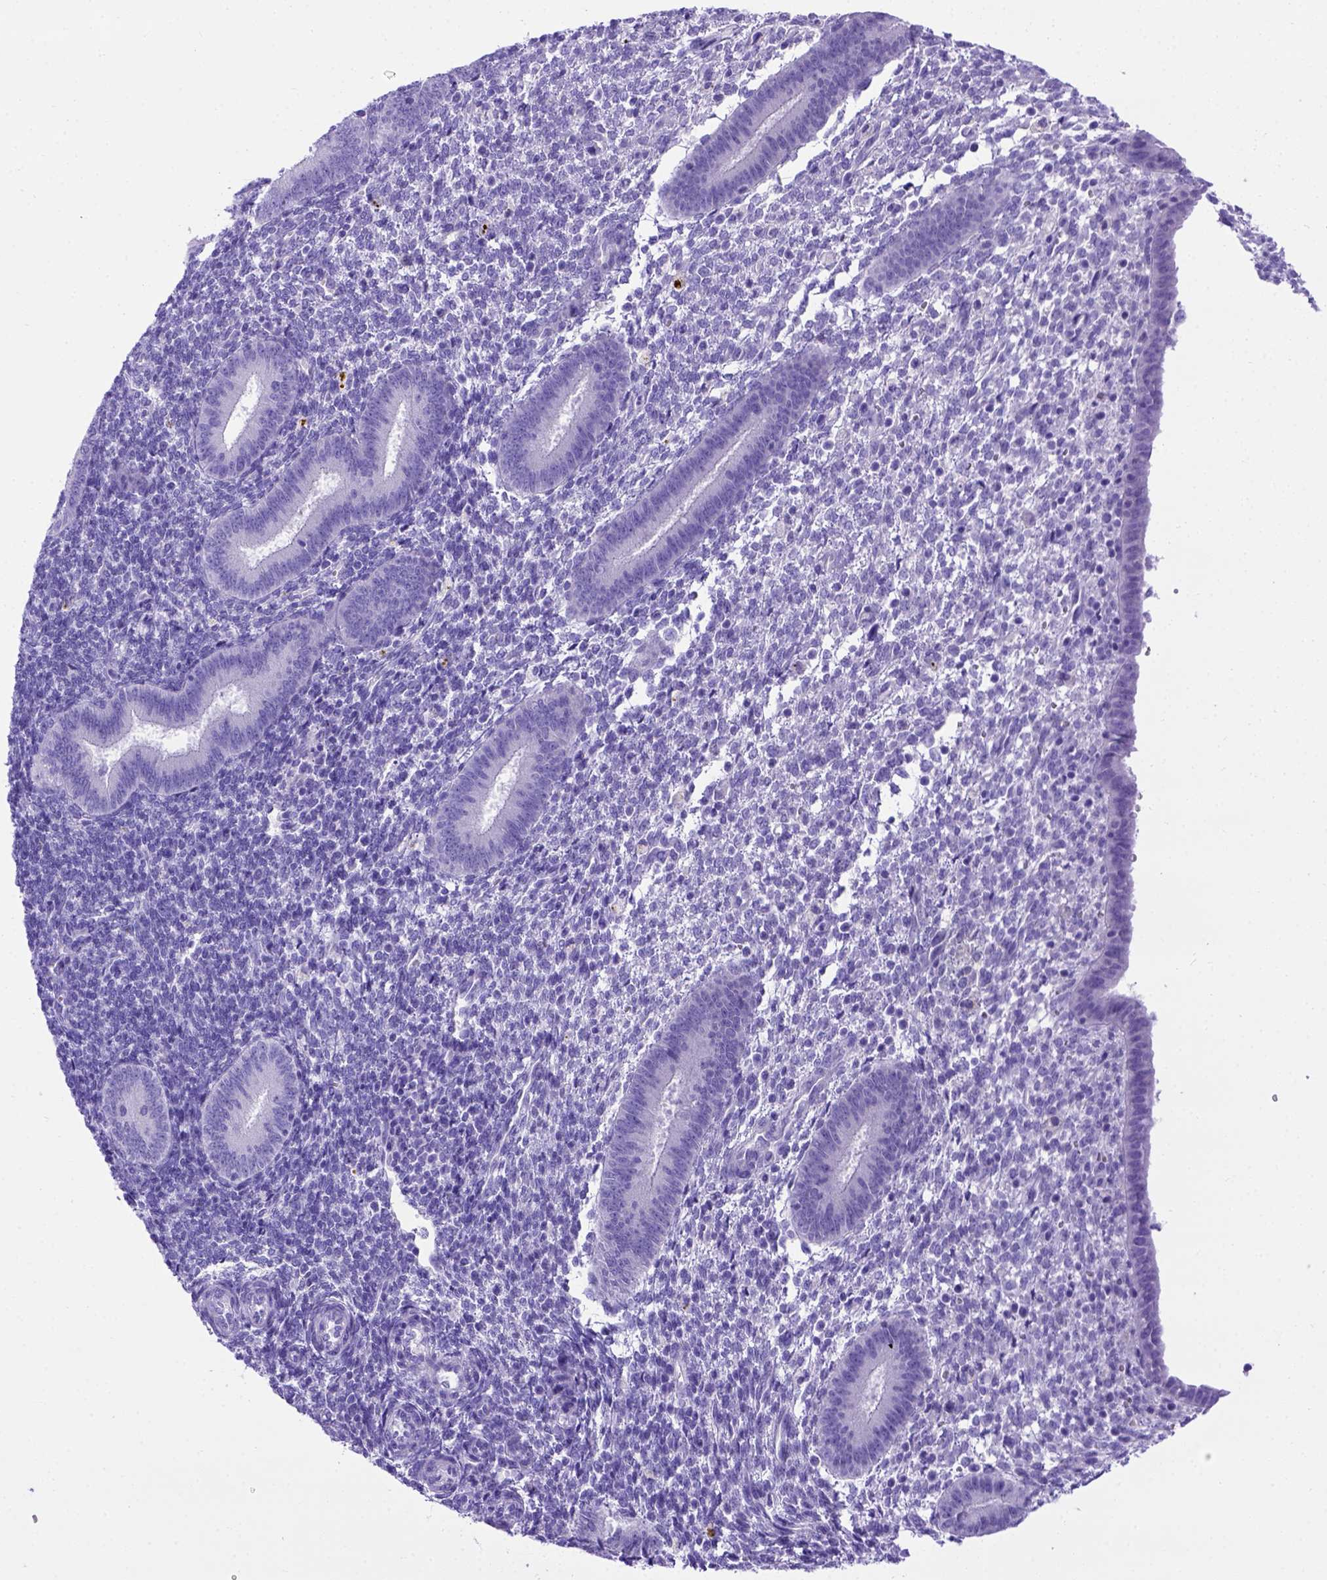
{"staining": {"intensity": "negative", "quantity": "none", "location": "none"}, "tissue": "endometrium", "cell_type": "Cells in endometrial stroma", "image_type": "normal", "snomed": [{"axis": "morphology", "description": "Normal tissue, NOS"}, {"axis": "topography", "description": "Endometrium"}], "caption": "DAB (3,3'-diaminobenzidine) immunohistochemical staining of normal endometrium displays no significant expression in cells in endometrial stroma. (Stains: DAB IHC with hematoxylin counter stain, Microscopy: brightfield microscopy at high magnification).", "gene": "MEOX2", "patient": {"sex": "female", "age": 25}}